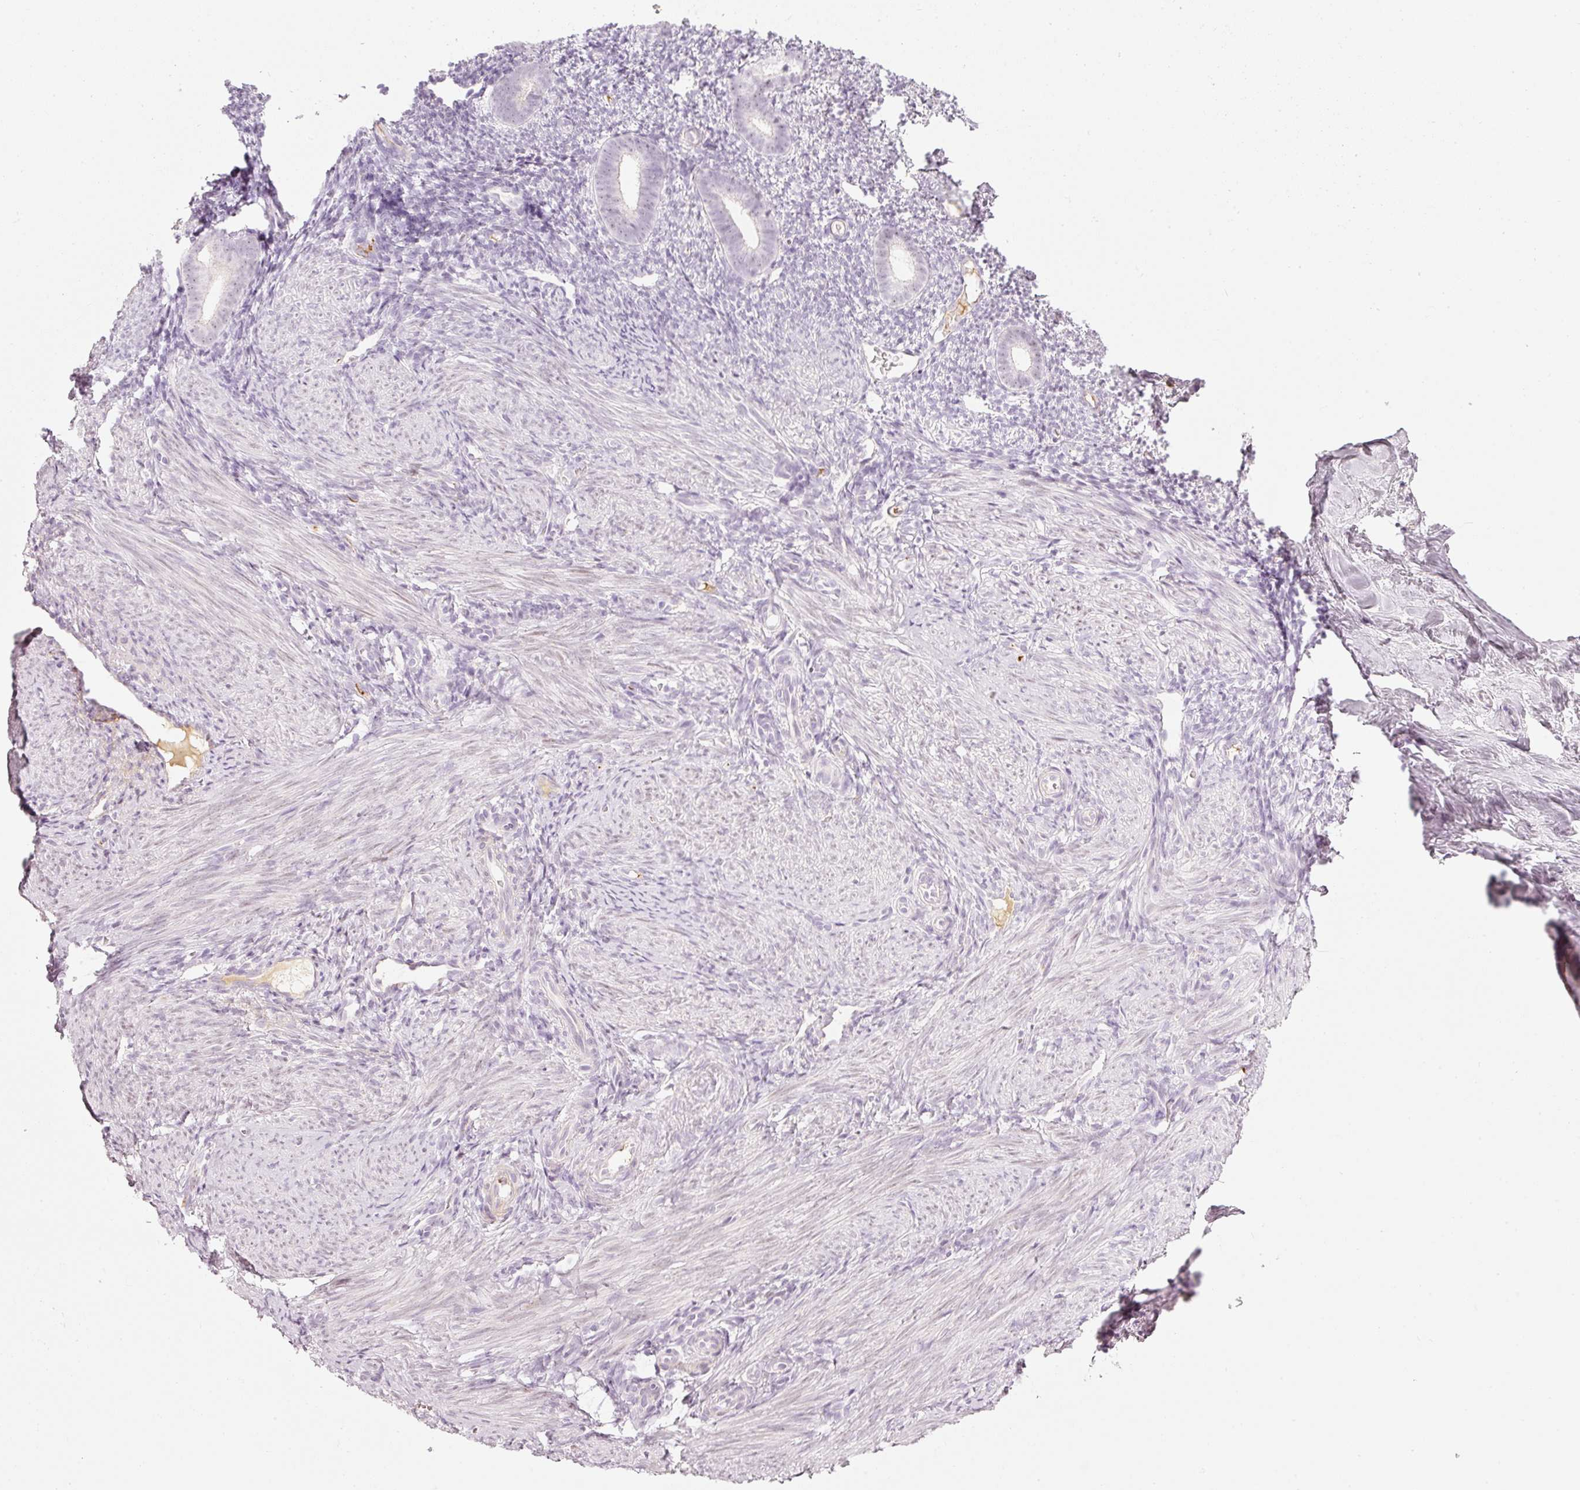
{"staining": {"intensity": "negative", "quantity": "none", "location": "none"}, "tissue": "endometrium", "cell_type": "Cells in endometrial stroma", "image_type": "normal", "snomed": [{"axis": "morphology", "description": "Normal tissue, NOS"}, {"axis": "topography", "description": "Endometrium"}], "caption": "Micrograph shows no protein positivity in cells in endometrial stroma of unremarkable endometrium.", "gene": "VCAM1", "patient": {"sex": "female", "age": 39}}